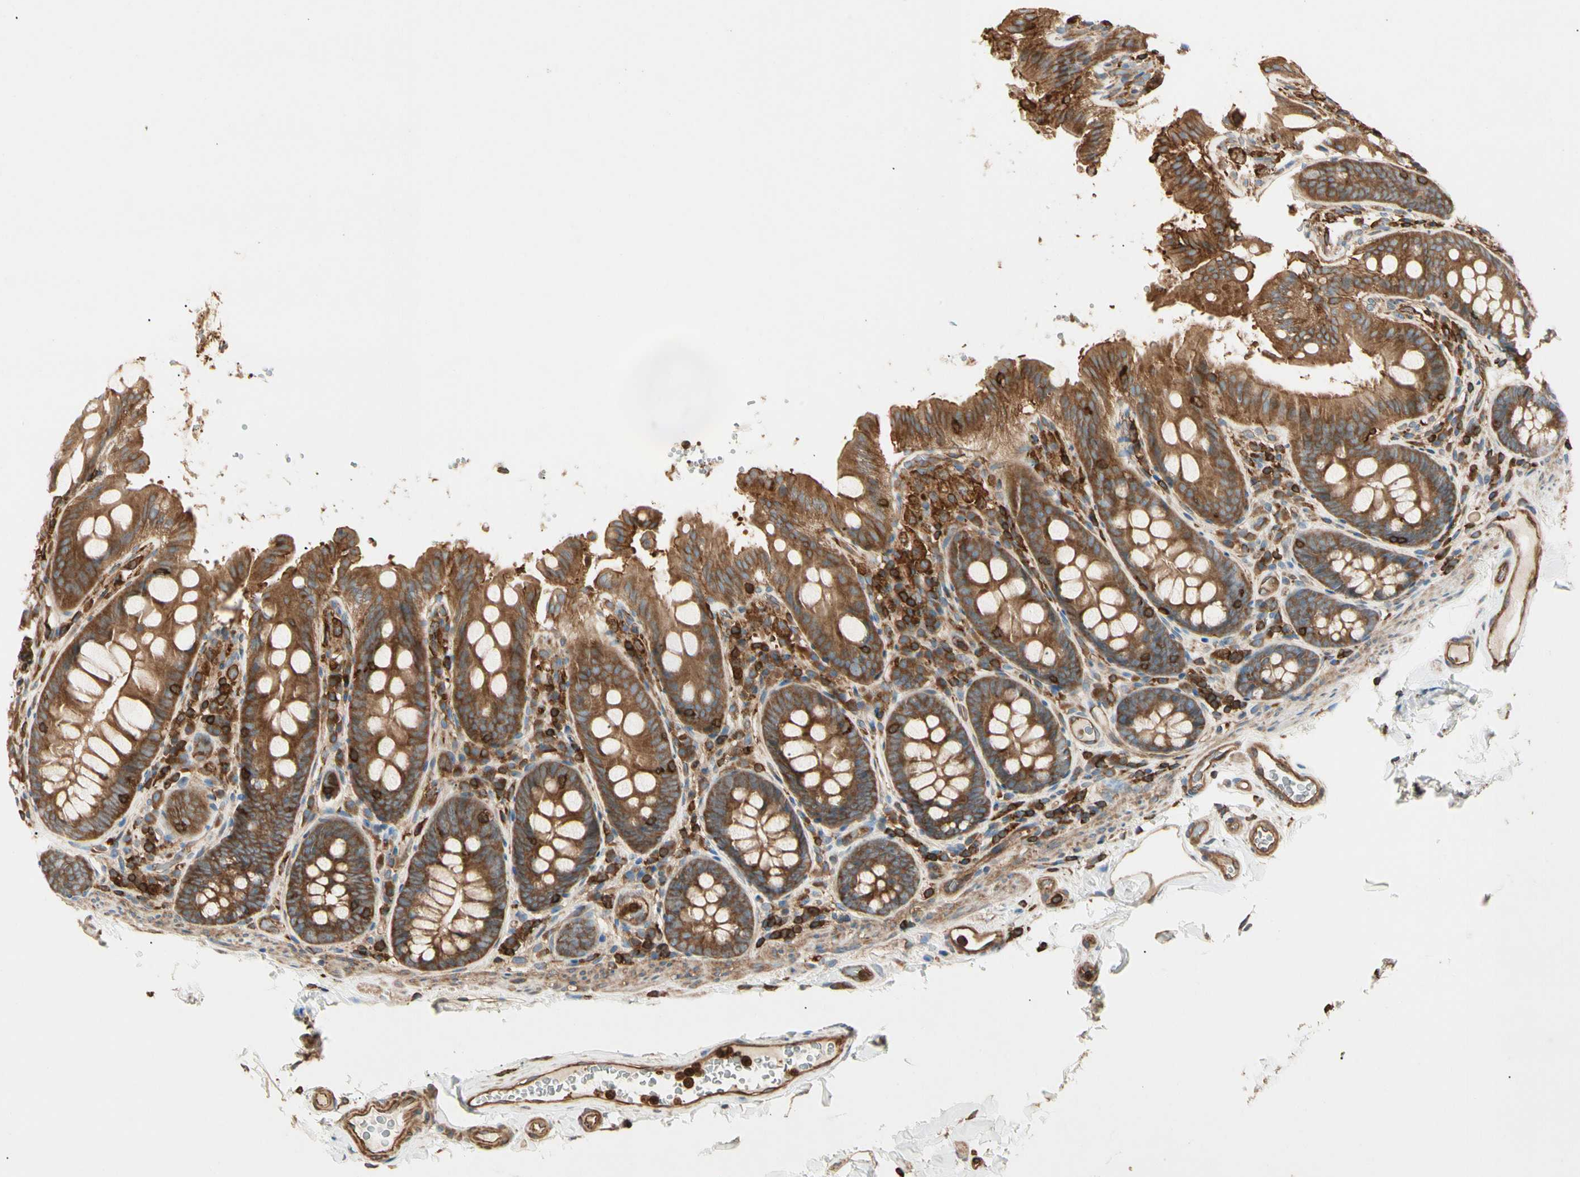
{"staining": {"intensity": "strong", "quantity": ">75%", "location": "cytoplasmic/membranous"}, "tissue": "colon", "cell_type": "Endothelial cells", "image_type": "normal", "snomed": [{"axis": "morphology", "description": "Normal tissue, NOS"}, {"axis": "topography", "description": "Colon"}], "caption": "Immunohistochemistry (IHC) image of normal colon: colon stained using immunohistochemistry (IHC) displays high levels of strong protein expression localized specifically in the cytoplasmic/membranous of endothelial cells, appearing as a cytoplasmic/membranous brown color.", "gene": "ARPC2", "patient": {"sex": "female", "age": 61}}